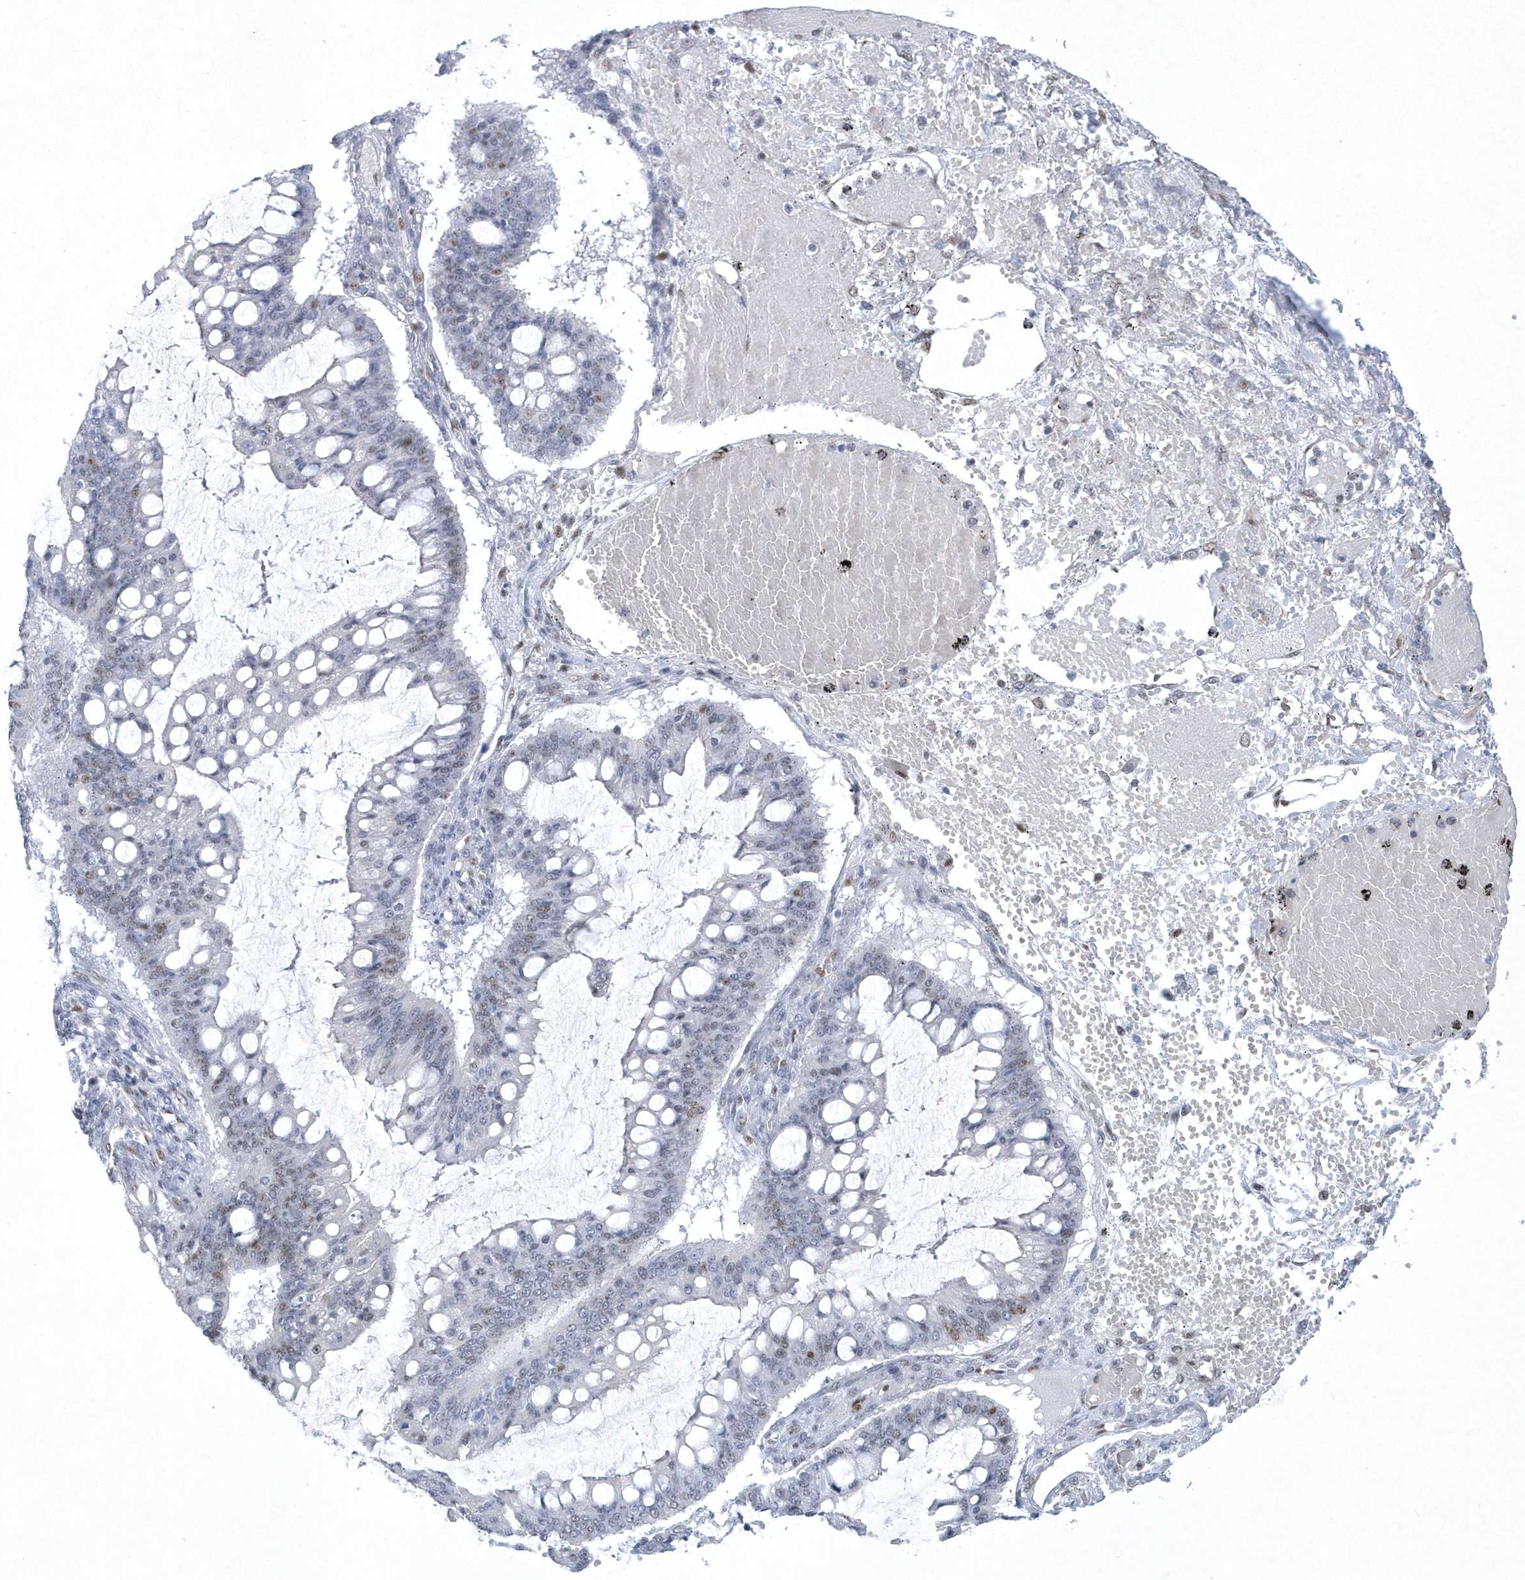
{"staining": {"intensity": "moderate", "quantity": "<25%", "location": "nuclear"}, "tissue": "ovarian cancer", "cell_type": "Tumor cells", "image_type": "cancer", "snomed": [{"axis": "morphology", "description": "Cystadenocarcinoma, mucinous, NOS"}, {"axis": "topography", "description": "Ovary"}], "caption": "Ovarian mucinous cystadenocarcinoma was stained to show a protein in brown. There is low levels of moderate nuclear positivity in about <25% of tumor cells.", "gene": "DCLRE1A", "patient": {"sex": "female", "age": 73}}